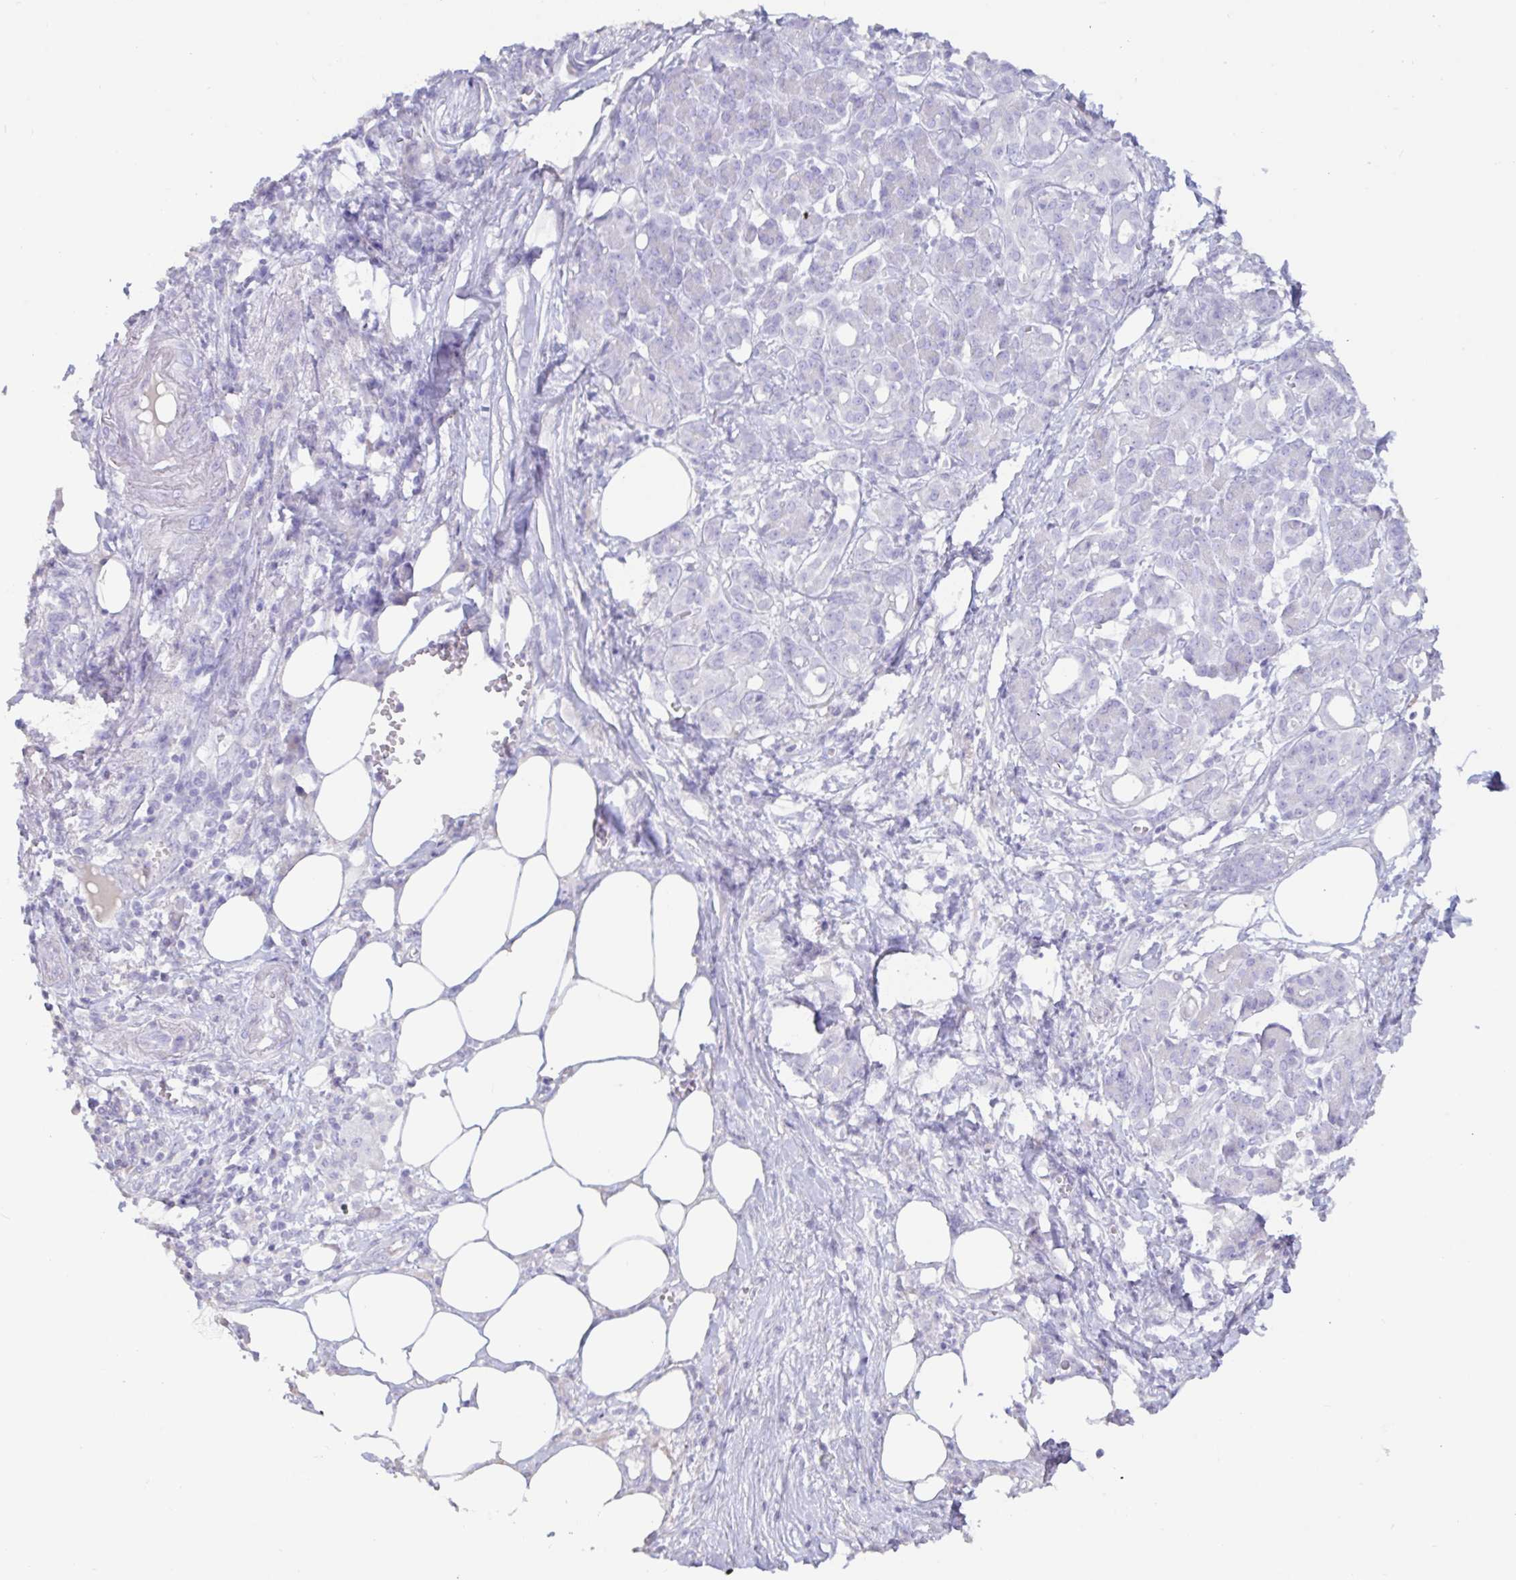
{"staining": {"intensity": "negative", "quantity": "none", "location": "none"}, "tissue": "pancreatic cancer", "cell_type": "Tumor cells", "image_type": "cancer", "snomed": [{"axis": "morphology", "description": "Adenocarcinoma, NOS"}, {"axis": "topography", "description": "Pancreas"}], "caption": "Tumor cells show no significant staining in pancreatic cancer.", "gene": "TNNC1", "patient": {"sex": "female", "age": 73}}